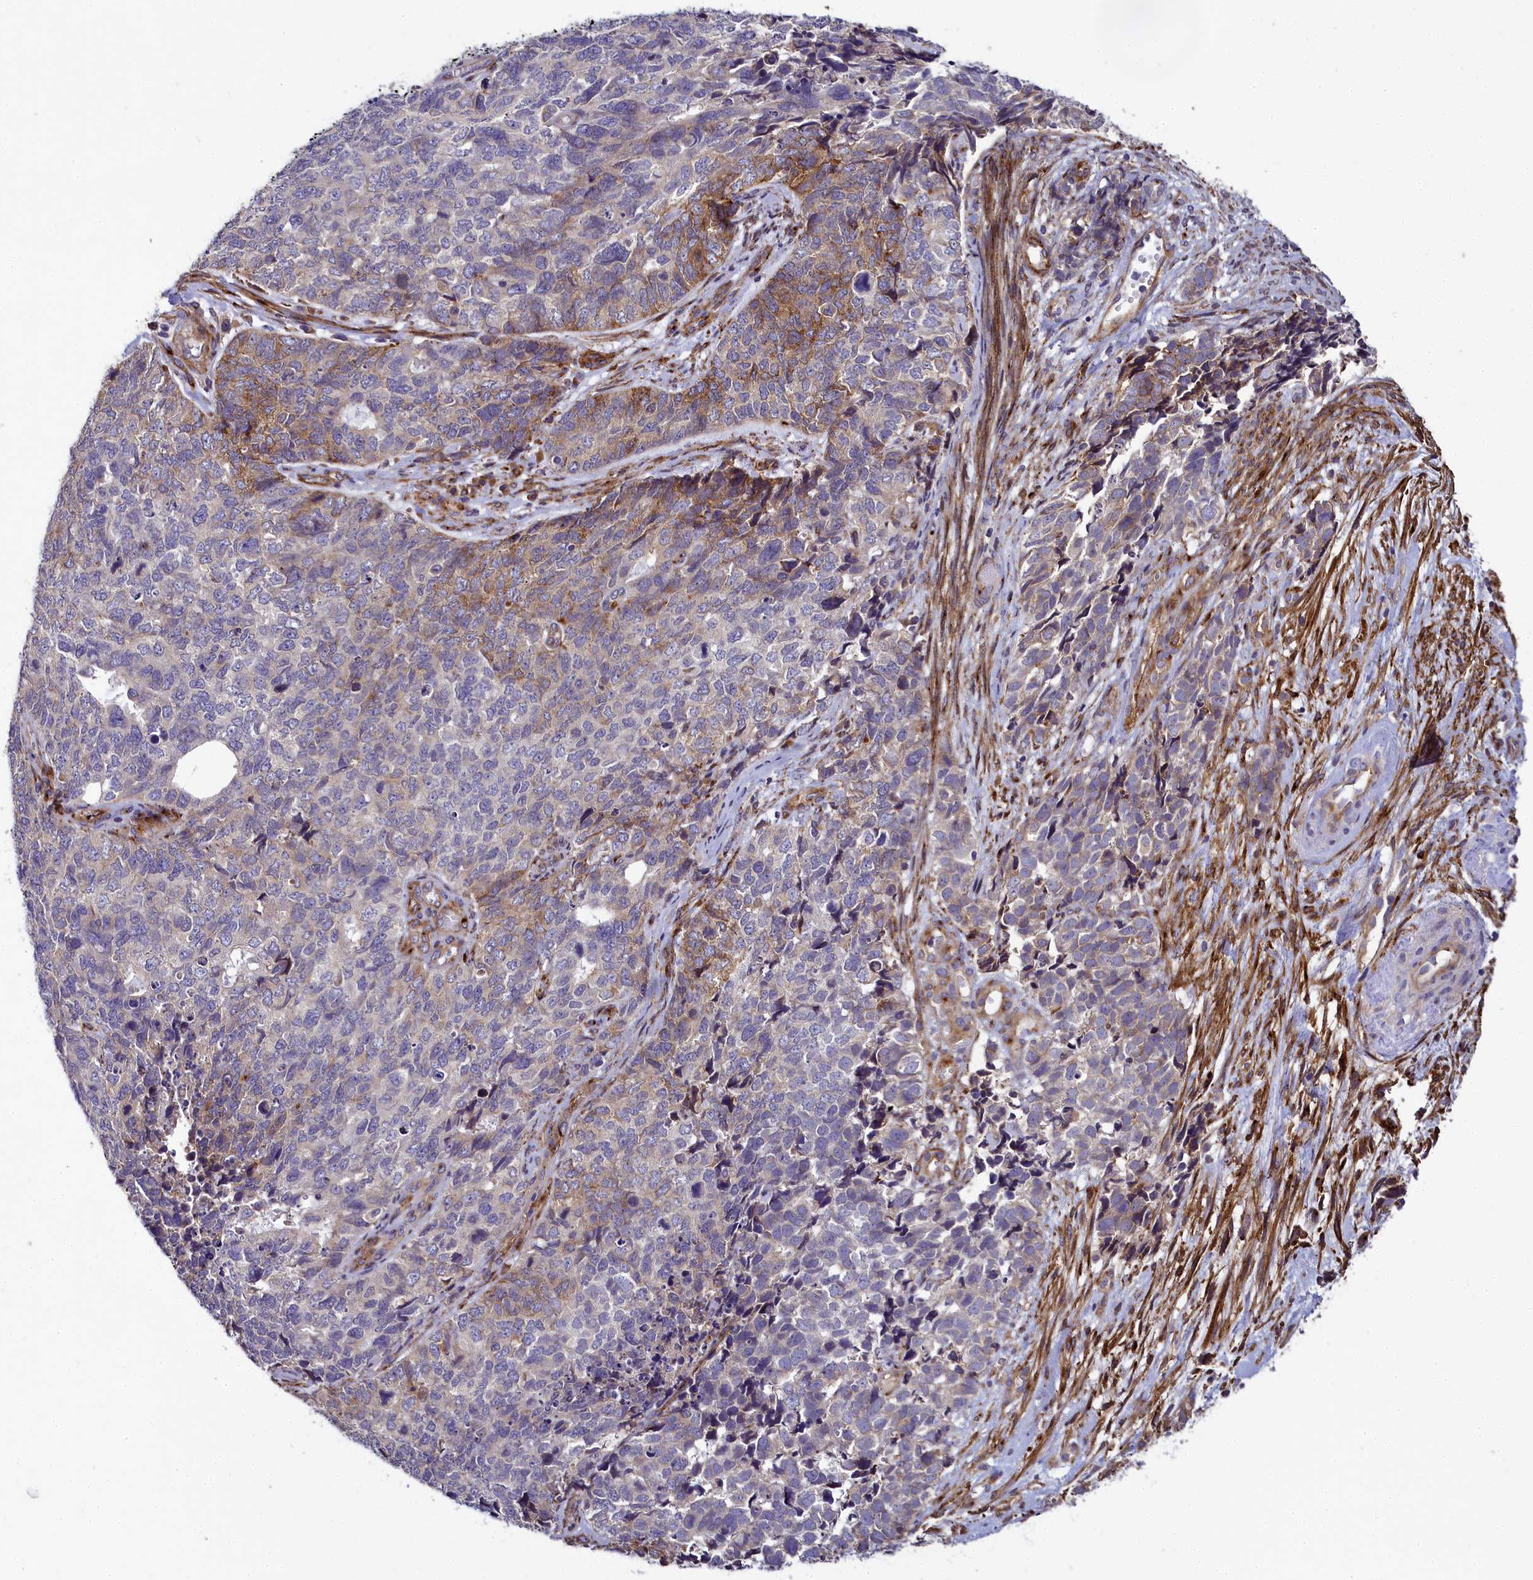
{"staining": {"intensity": "moderate", "quantity": "25%-75%", "location": "cytoplasmic/membranous"}, "tissue": "cervical cancer", "cell_type": "Tumor cells", "image_type": "cancer", "snomed": [{"axis": "morphology", "description": "Squamous cell carcinoma, NOS"}, {"axis": "topography", "description": "Cervix"}], "caption": "A medium amount of moderate cytoplasmic/membranous expression is present in approximately 25%-75% of tumor cells in squamous cell carcinoma (cervical) tissue.", "gene": "MRC2", "patient": {"sex": "female", "age": 63}}